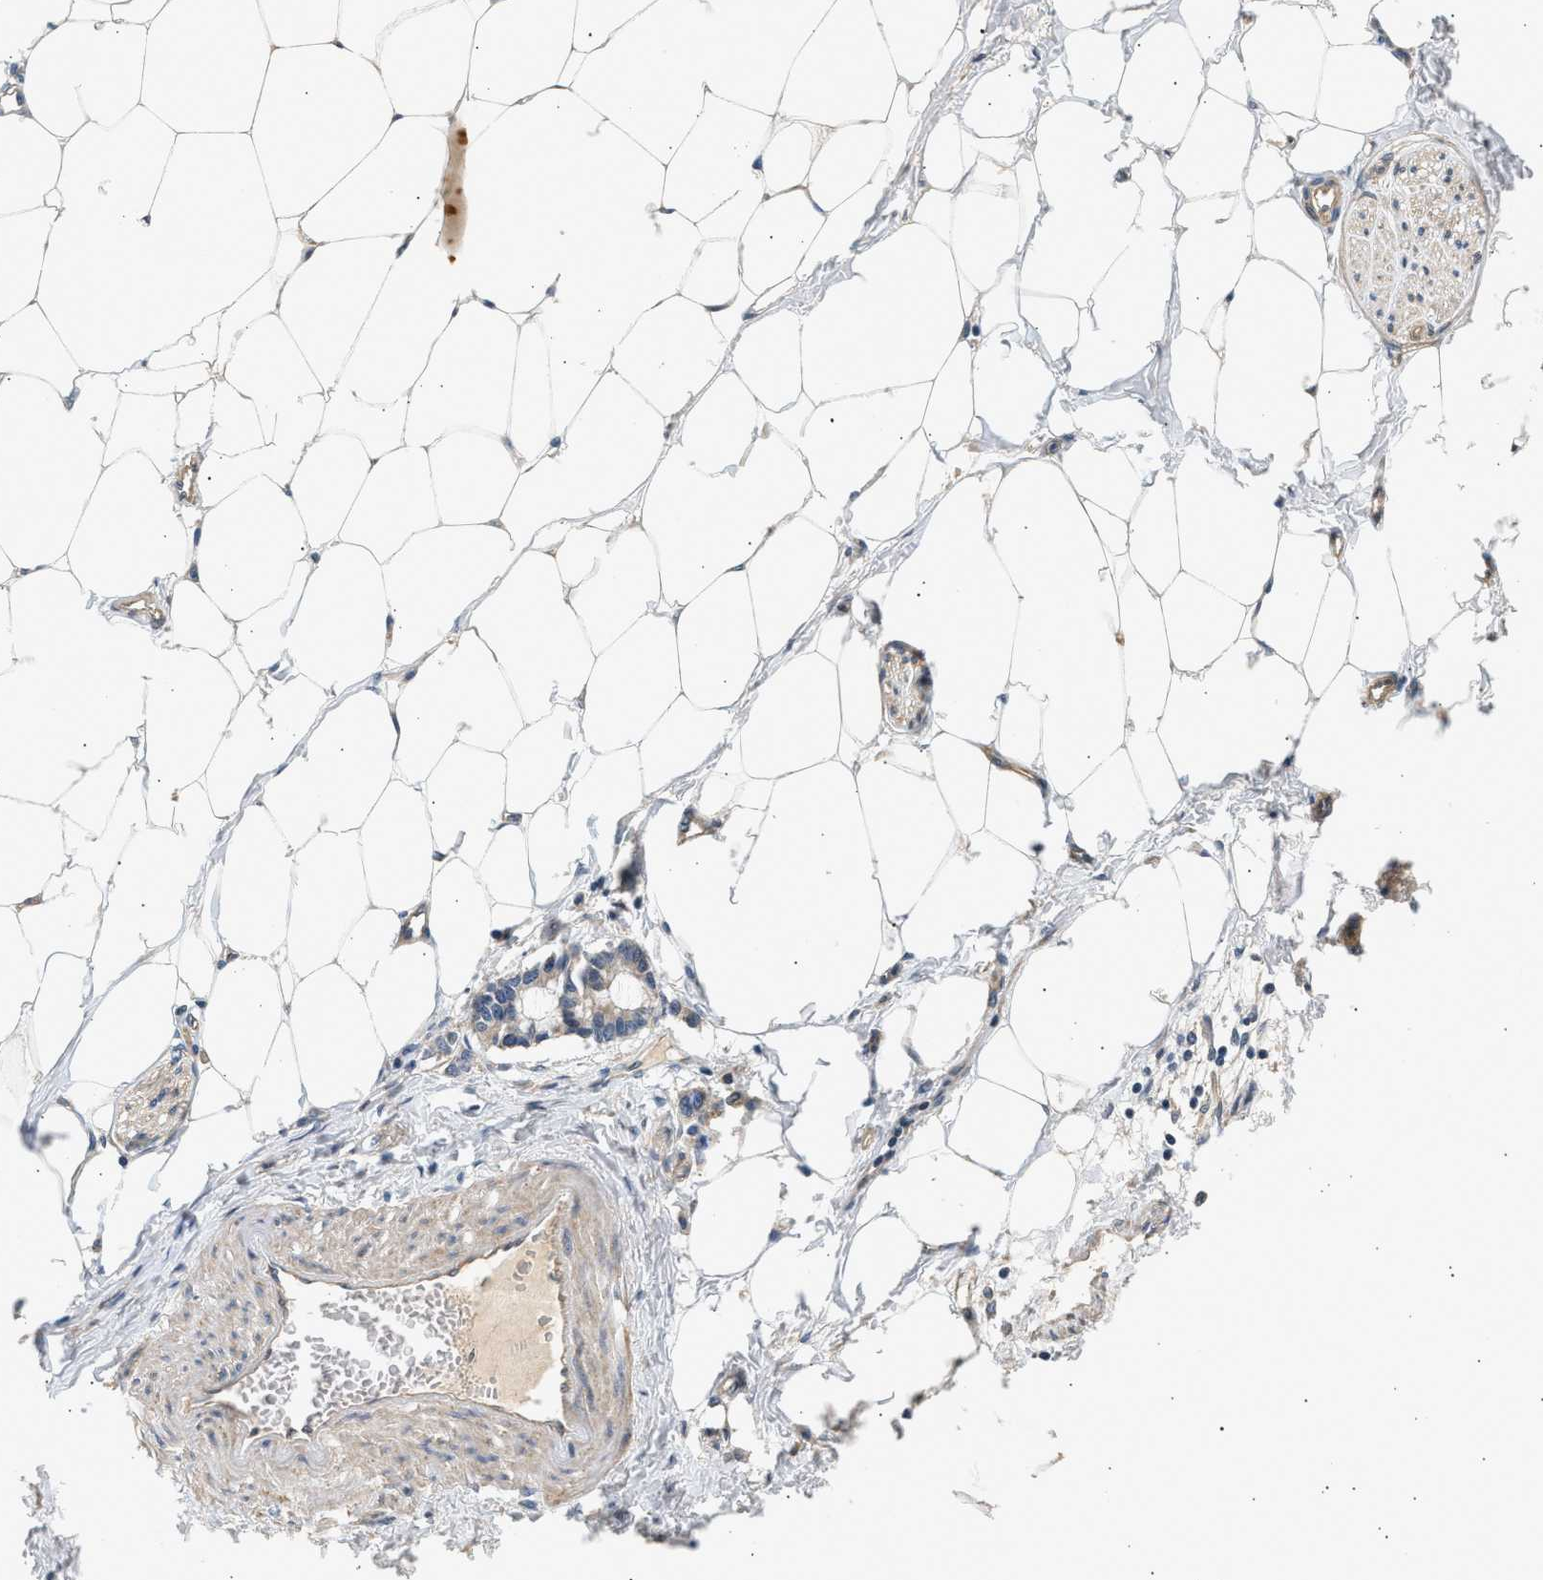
{"staining": {"intensity": "moderate", "quantity": "<25%", "location": "cytoplasmic/membranous"}, "tissue": "adipose tissue", "cell_type": "Adipocytes", "image_type": "normal", "snomed": [{"axis": "morphology", "description": "Normal tissue, NOS"}, {"axis": "morphology", "description": "Adenocarcinoma, NOS"}, {"axis": "topography", "description": "Colon"}, {"axis": "topography", "description": "Peripheral nerve tissue"}], "caption": "High-power microscopy captured an IHC photomicrograph of benign adipose tissue, revealing moderate cytoplasmic/membranous staining in approximately <25% of adipocytes. The protein is stained brown, and the nuclei are stained in blue (DAB IHC with brightfield microscopy, high magnification).", "gene": "WDR31", "patient": {"sex": "male", "age": 14}}